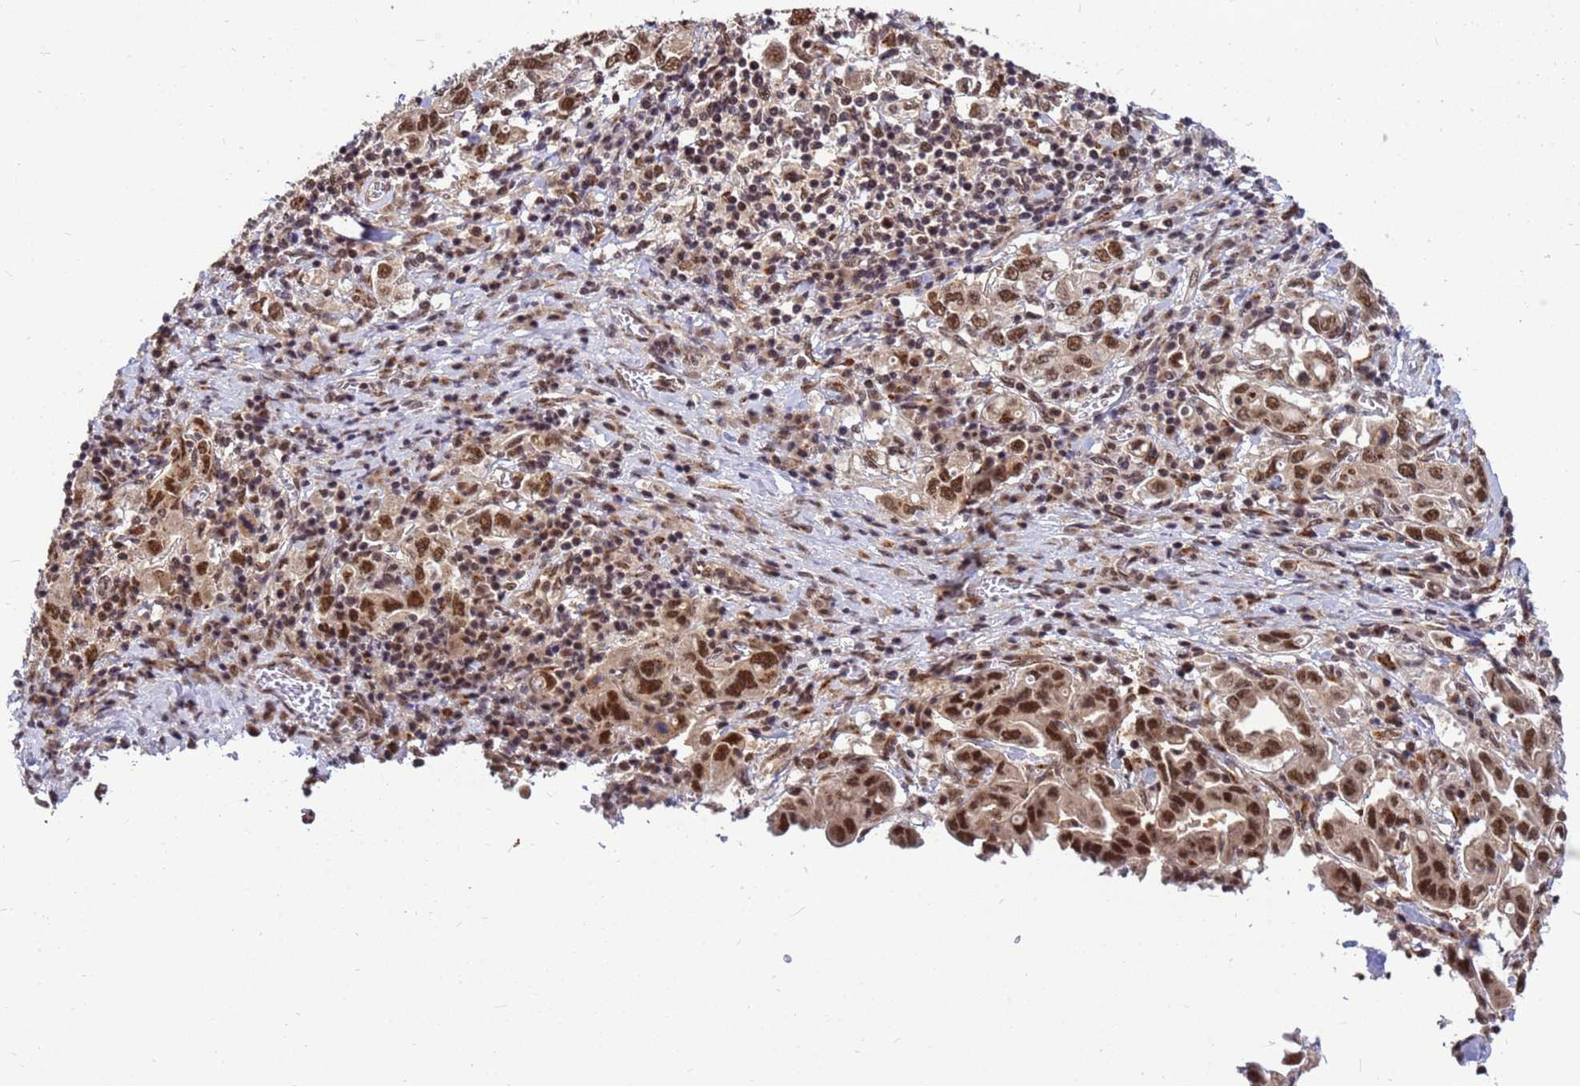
{"staining": {"intensity": "strong", "quantity": ">75%", "location": "nuclear"}, "tissue": "stomach cancer", "cell_type": "Tumor cells", "image_type": "cancer", "snomed": [{"axis": "morphology", "description": "Adenocarcinoma, NOS"}, {"axis": "topography", "description": "Stomach, upper"}, {"axis": "topography", "description": "Stomach"}], "caption": "A histopathology image of stomach adenocarcinoma stained for a protein exhibits strong nuclear brown staining in tumor cells. The staining was performed using DAB (3,3'-diaminobenzidine) to visualize the protein expression in brown, while the nuclei were stained in blue with hematoxylin (Magnification: 20x).", "gene": "NCBP2", "patient": {"sex": "male", "age": 62}}